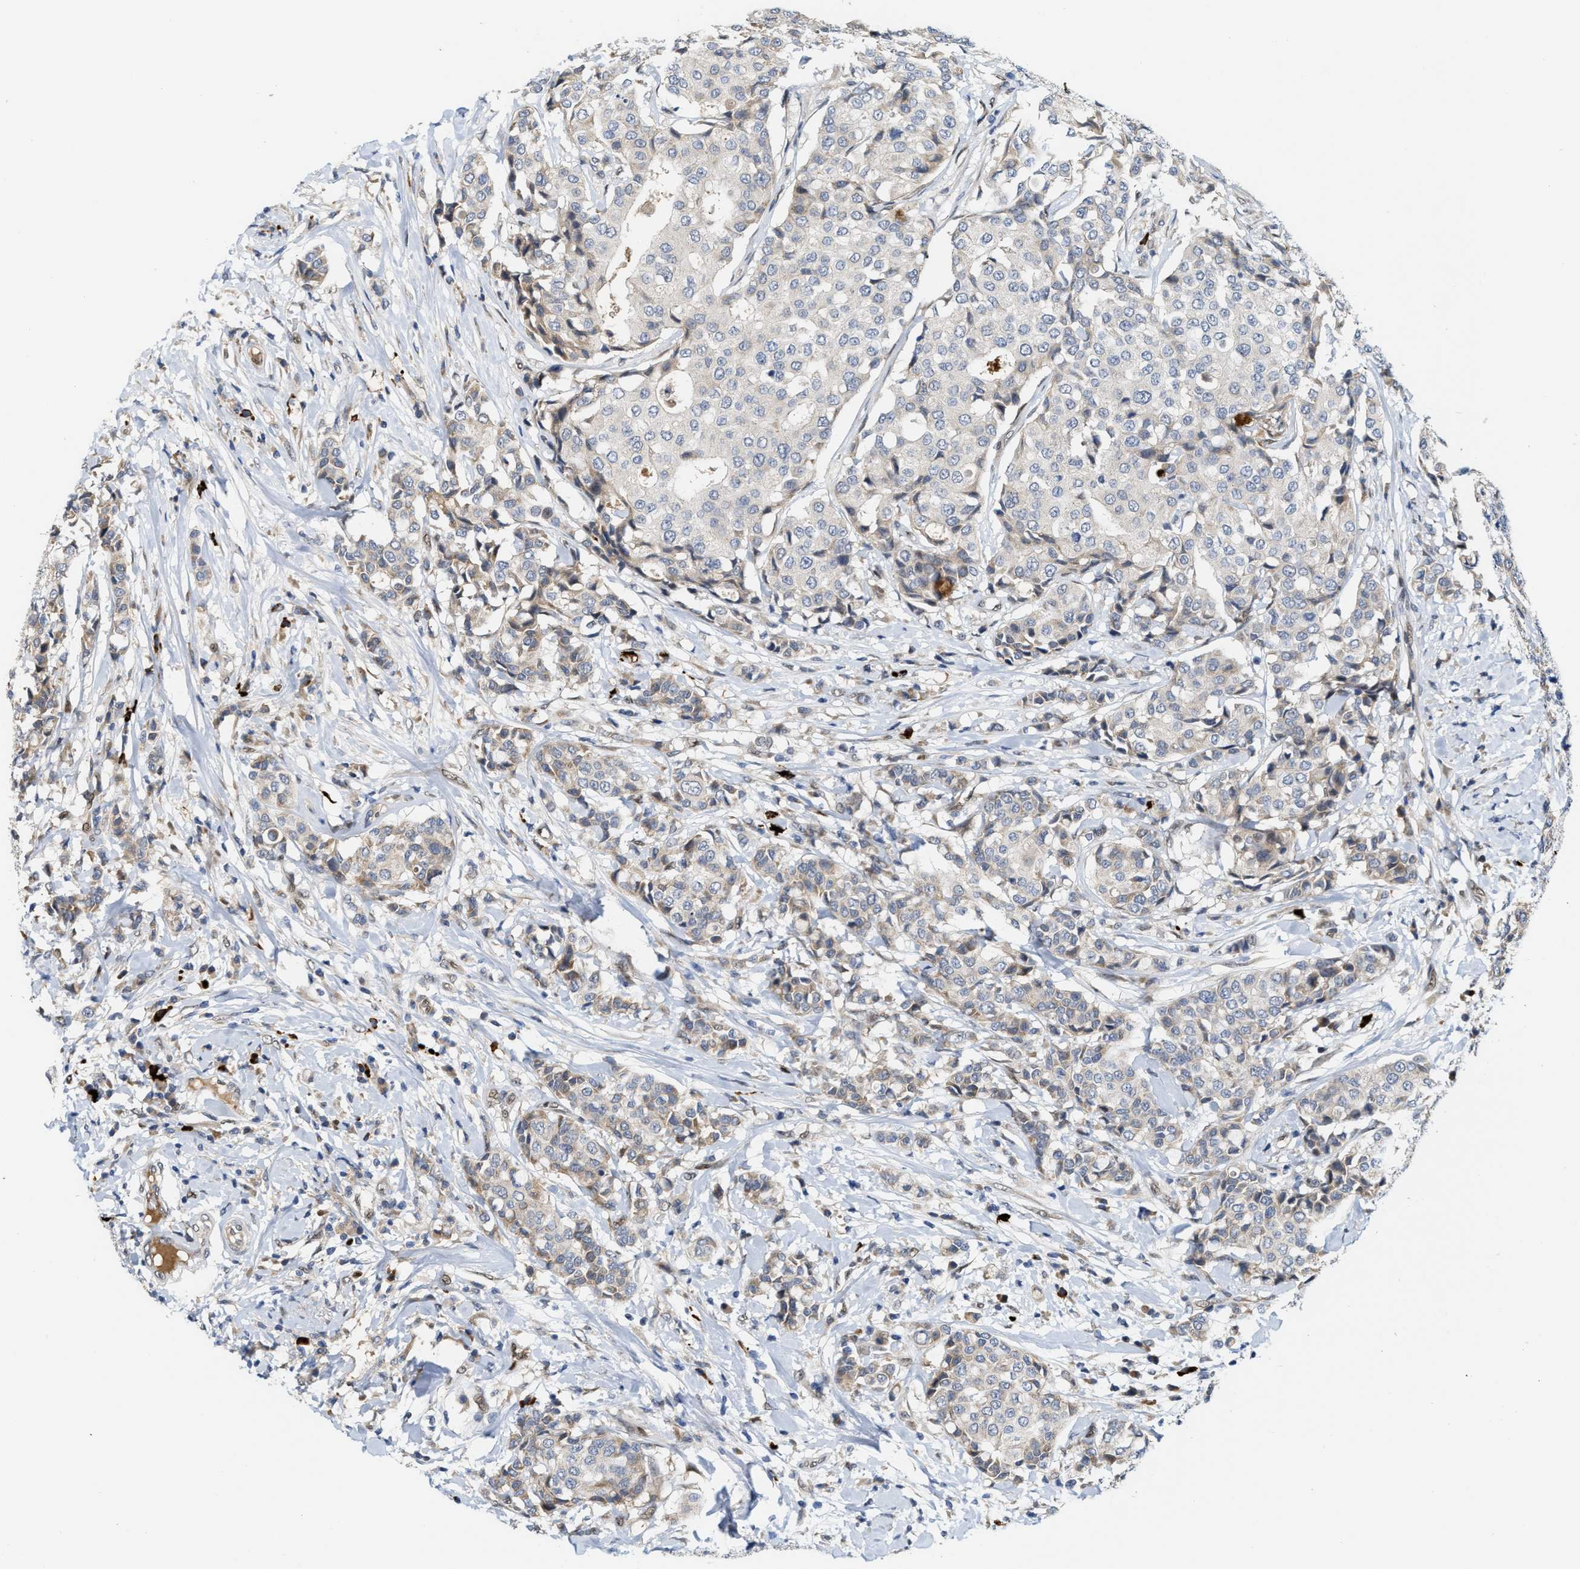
{"staining": {"intensity": "weak", "quantity": "25%-75%", "location": "cytoplasmic/membranous"}, "tissue": "breast cancer", "cell_type": "Tumor cells", "image_type": "cancer", "snomed": [{"axis": "morphology", "description": "Duct carcinoma"}, {"axis": "topography", "description": "Breast"}], "caption": "Human breast cancer (infiltrating ductal carcinoma) stained for a protein (brown) displays weak cytoplasmic/membranous positive expression in approximately 25%-75% of tumor cells.", "gene": "TCF4", "patient": {"sex": "female", "age": 27}}